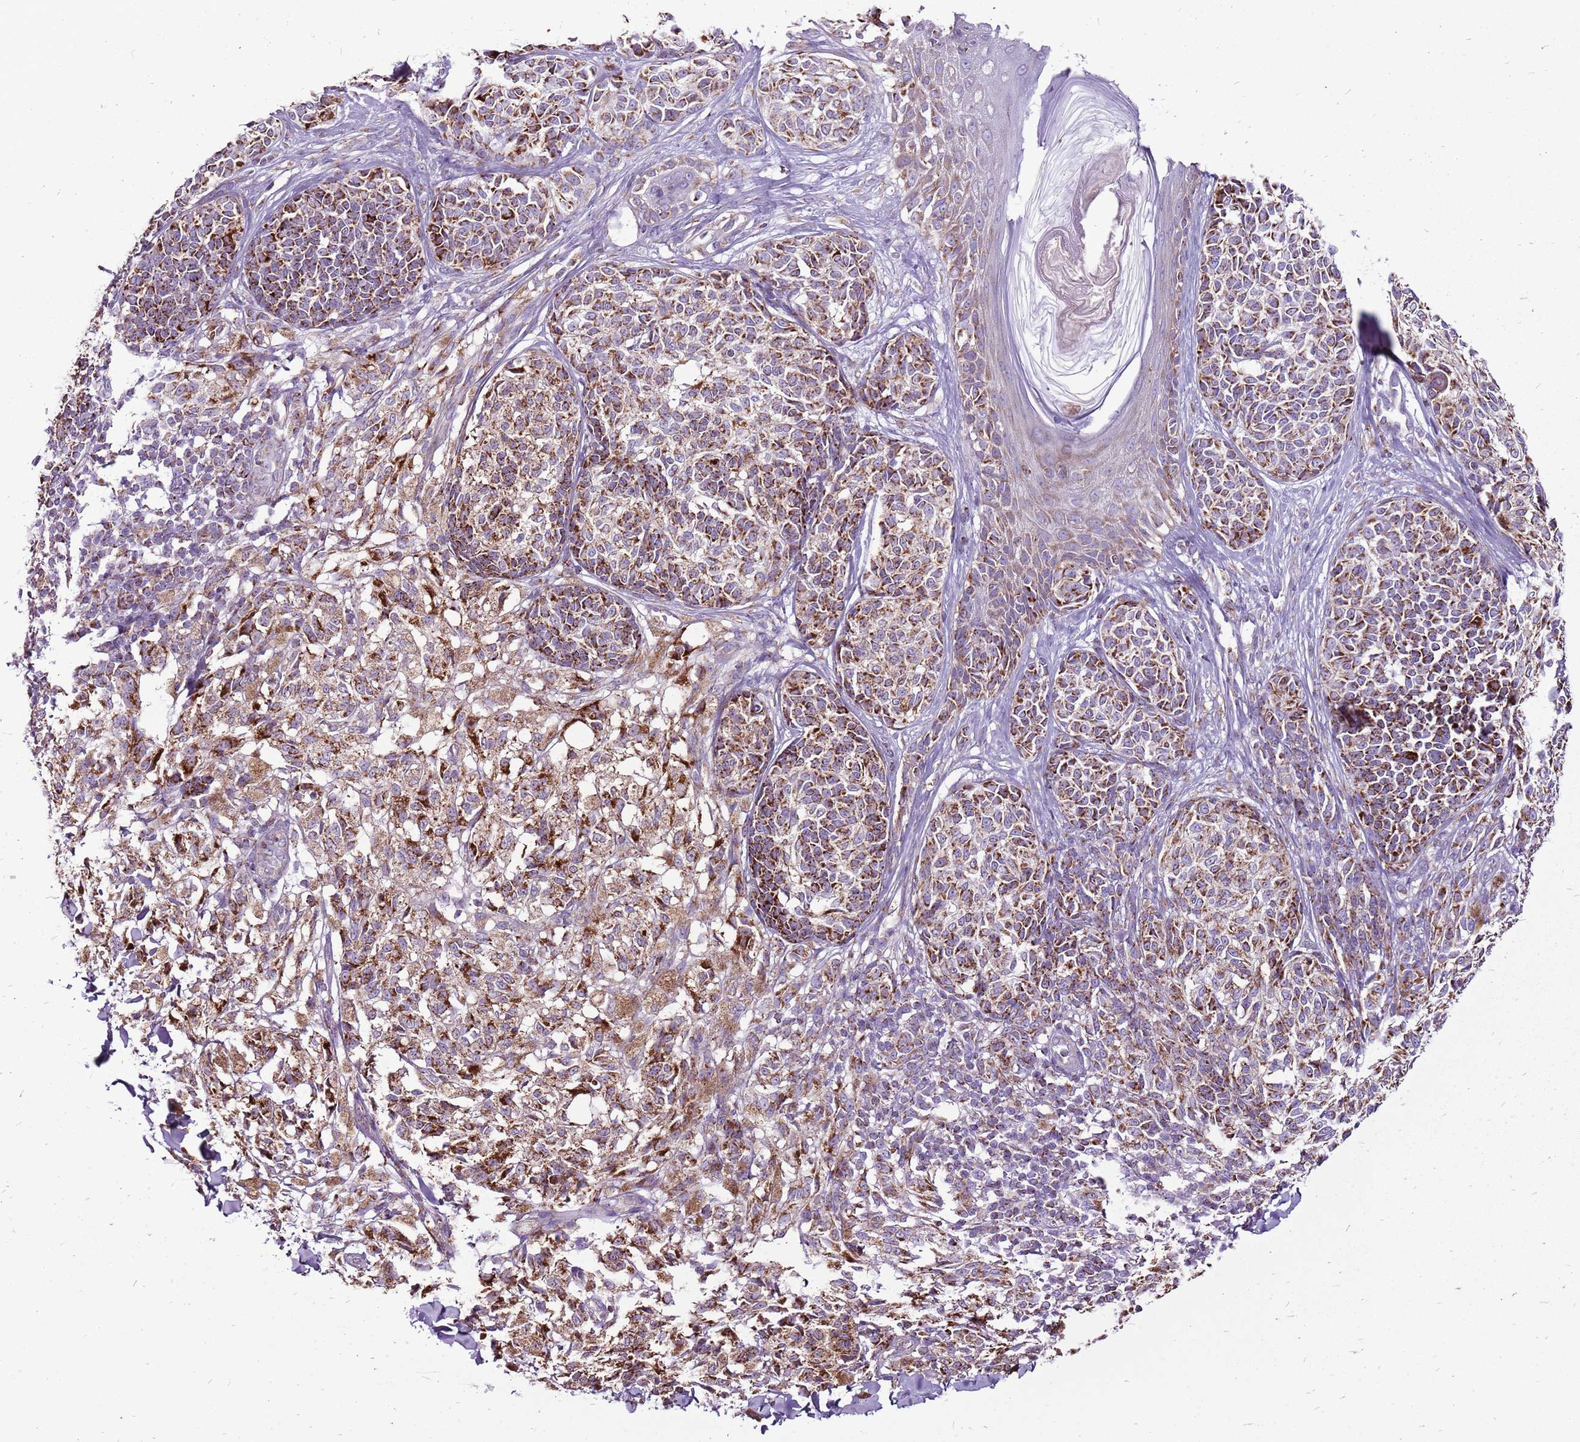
{"staining": {"intensity": "strong", "quantity": ">75%", "location": "cytoplasmic/membranous"}, "tissue": "melanoma", "cell_type": "Tumor cells", "image_type": "cancer", "snomed": [{"axis": "morphology", "description": "Malignant melanoma, NOS"}, {"axis": "topography", "description": "Skin of upper extremity"}], "caption": "Brown immunohistochemical staining in human melanoma exhibits strong cytoplasmic/membranous staining in approximately >75% of tumor cells.", "gene": "GCDH", "patient": {"sex": "male", "age": 40}}